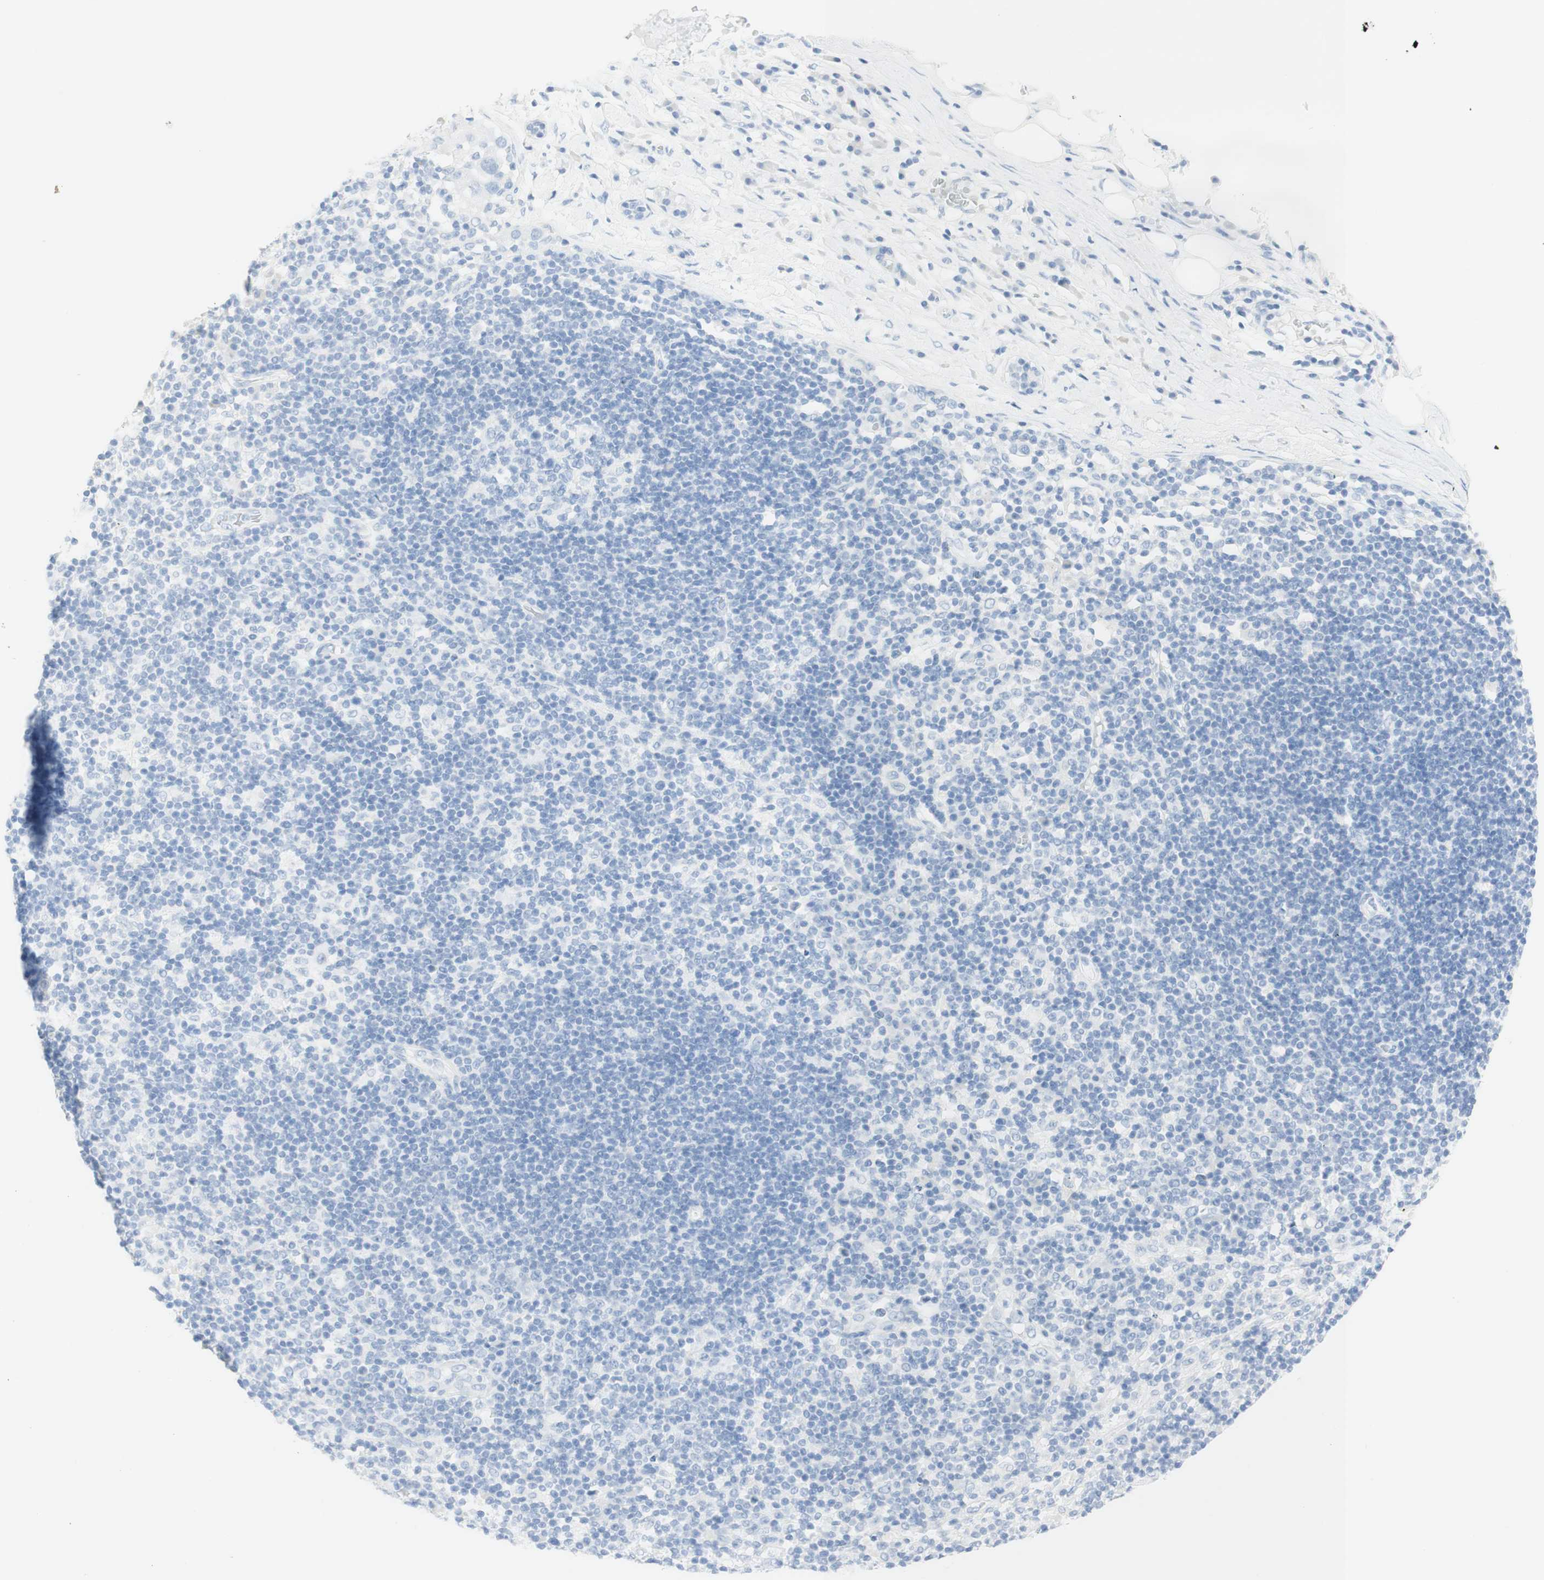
{"staining": {"intensity": "negative", "quantity": "none", "location": "none"}, "tissue": "adipose tissue", "cell_type": "Adipocytes", "image_type": "normal", "snomed": [{"axis": "morphology", "description": "Normal tissue, NOS"}, {"axis": "morphology", "description": "Adenocarcinoma, NOS"}, {"axis": "topography", "description": "Esophagus"}], "caption": "The histopathology image shows no significant positivity in adipocytes of adipose tissue. Nuclei are stained in blue.", "gene": "TPO", "patient": {"sex": "male", "age": 62}}